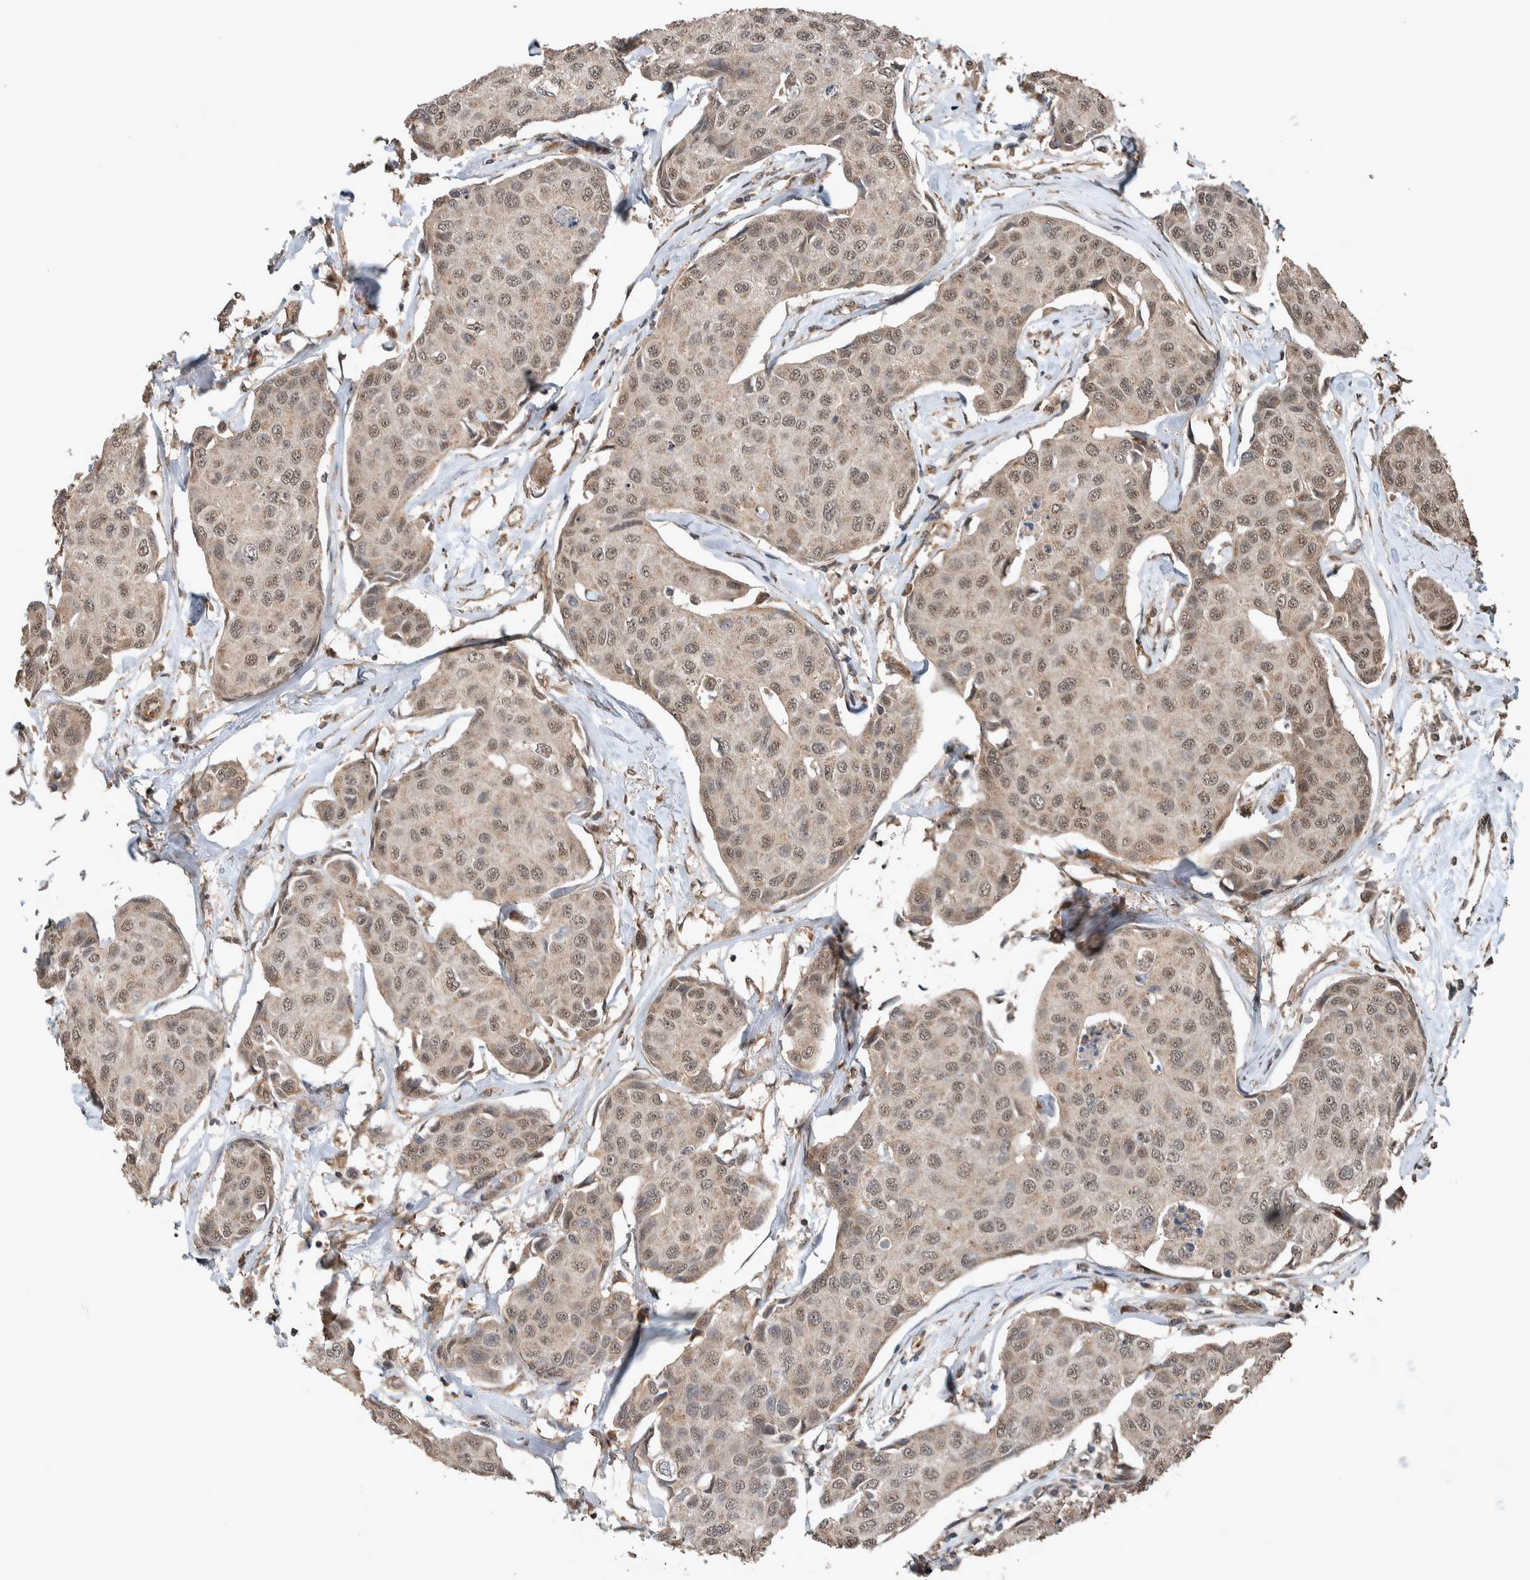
{"staining": {"intensity": "weak", "quantity": ">75%", "location": "nuclear"}, "tissue": "breast cancer", "cell_type": "Tumor cells", "image_type": "cancer", "snomed": [{"axis": "morphology", "description": "Duct carcinoma"}, {"axis": "topography", "description": "Breast"}], "caption": "The image demonstrates immunohistochemical staining of breast cancer. There is weak nuclear staining is identified in about >75% of tumor cells.", "gene": "MYO1E", "patient": {"sex": "female", "age": 80}}